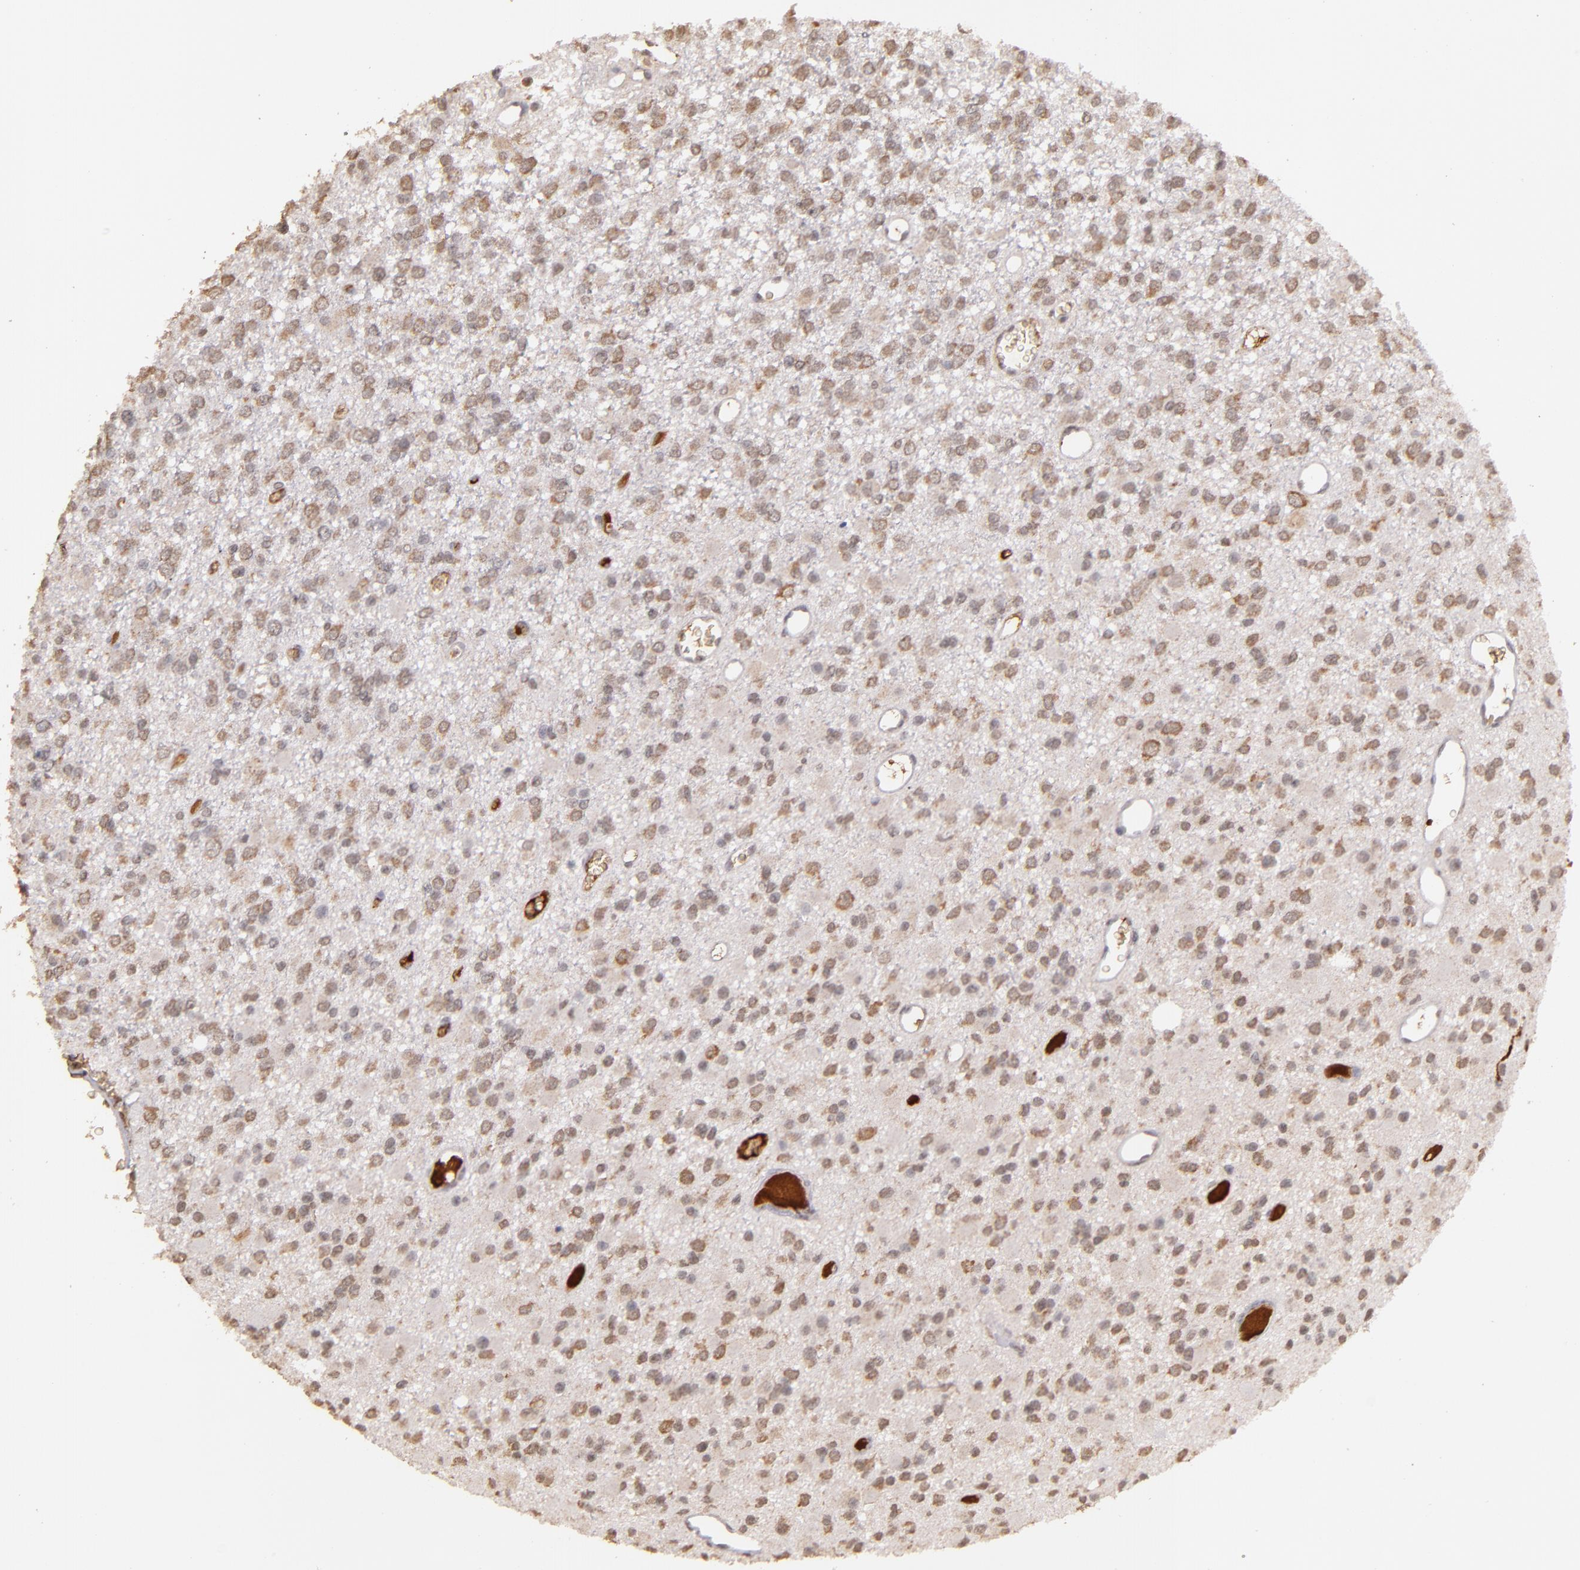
{"staining": {"intensity": "moderate", "quantity": "25%-75%", "location": "cytoplasmic/membranous"}, "tissue": "glioma", "cell_type": "Tumor cells", "image_type": "cancer", "snomed": [{"axis": "morphology", "description": "Glioma, malignant, Low grade"}, {"axis": "topography", "description": "Brain"}], "caption": "A brown stain shows moderate cytoplasmic/membranous positivity of a protein in glioma tumor cells.", "gene": "SERPINC1", "patient": {"sex": "male", "age": 42}}